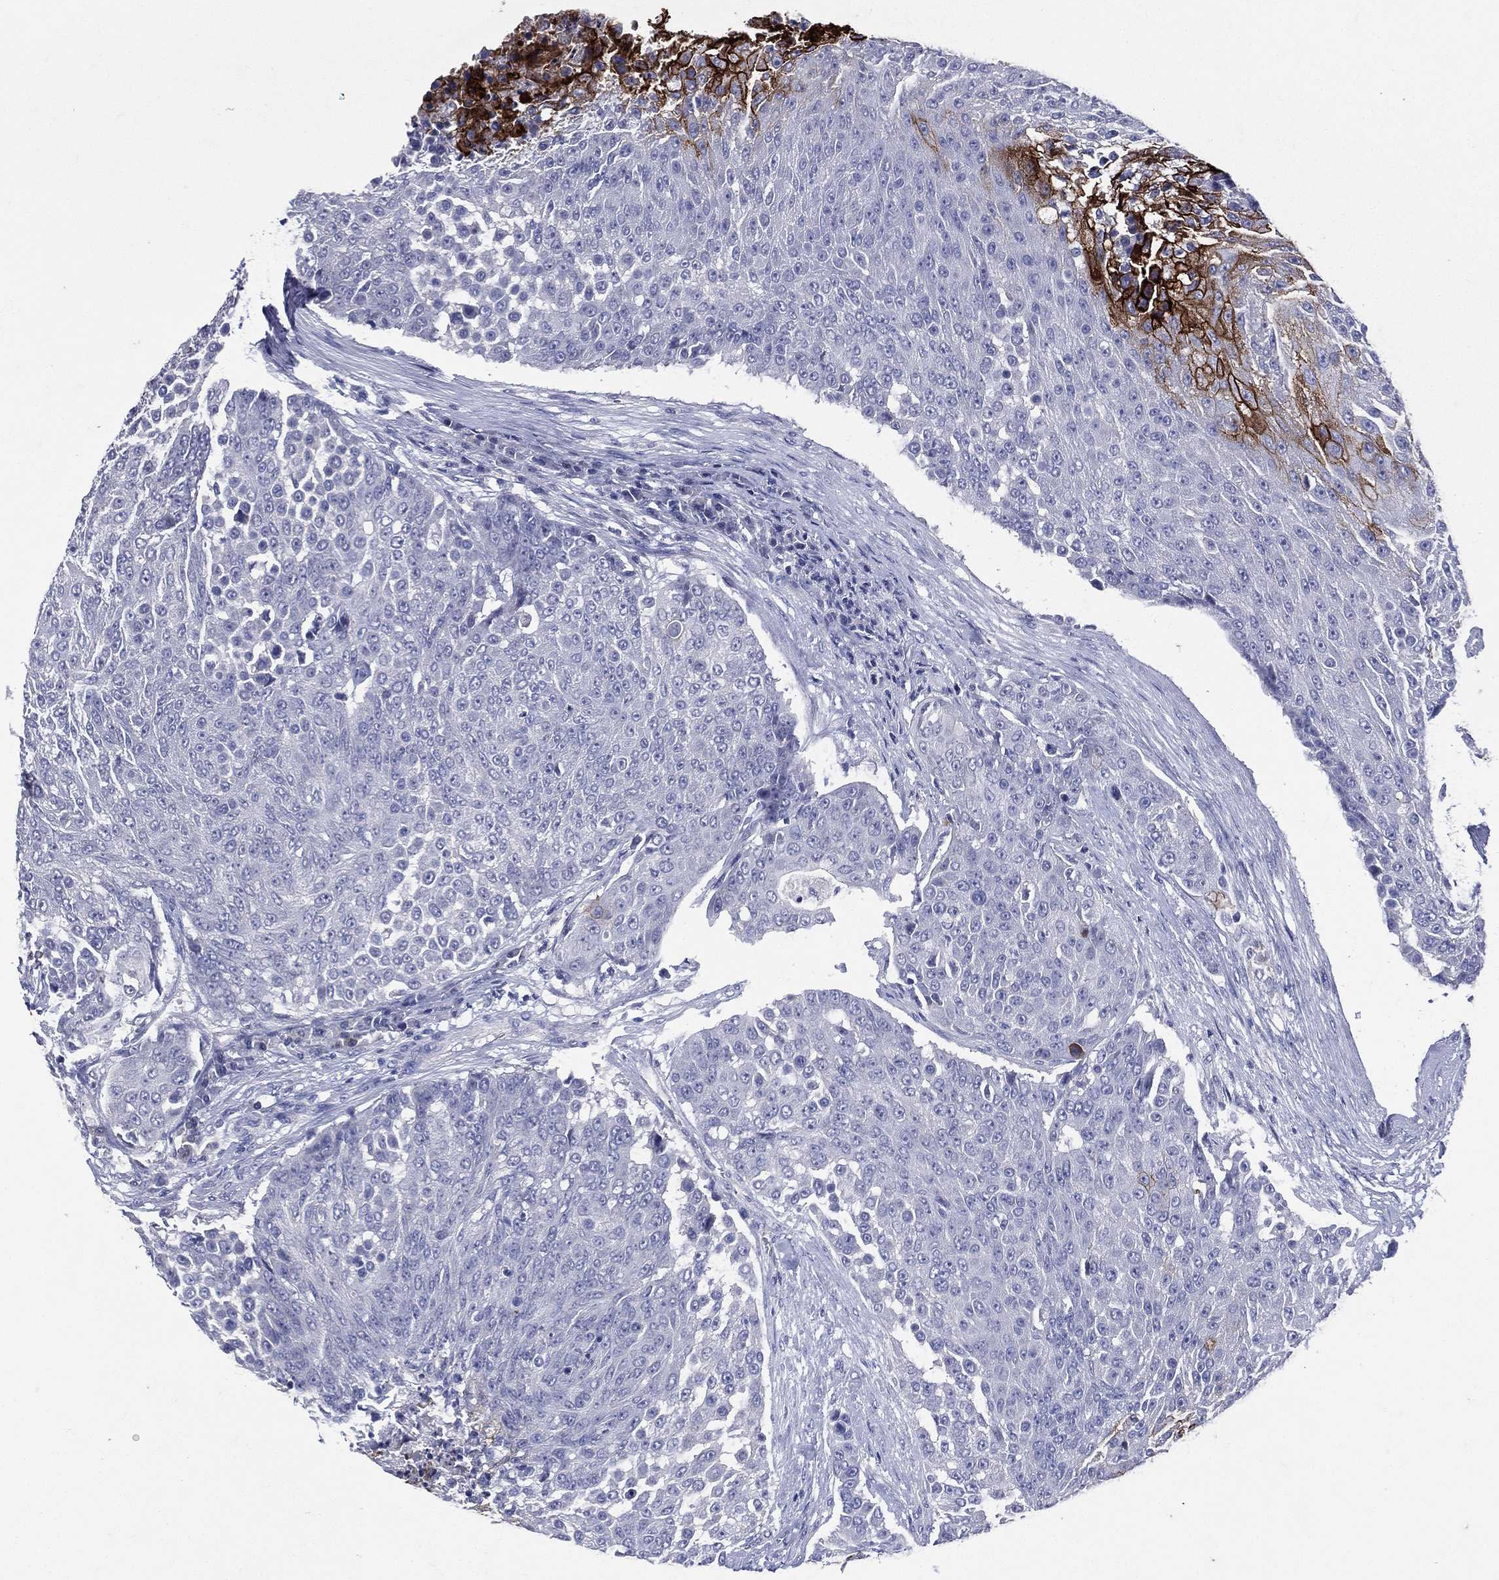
{"staining": {"intensity": "strong", "quantity": "<25%", "location": "cytoplasmic/membranous"}, "tissue": "urothelial cancer", "cell_type": "Tumor cells", "image_type": "cancer", "snomed": [{"axis": "morphology", "description": "Urothelial carcinoma, High grade"}, {"axis": "topography", "description": "Urinary bladder"}], "caption": "Human urothelial carcinoma (high-grade) stained with a protein marker demonstrates strong staining in tumor cells.", "gene": "TGM1", "patient": {"sex": "female", "age": 63}}